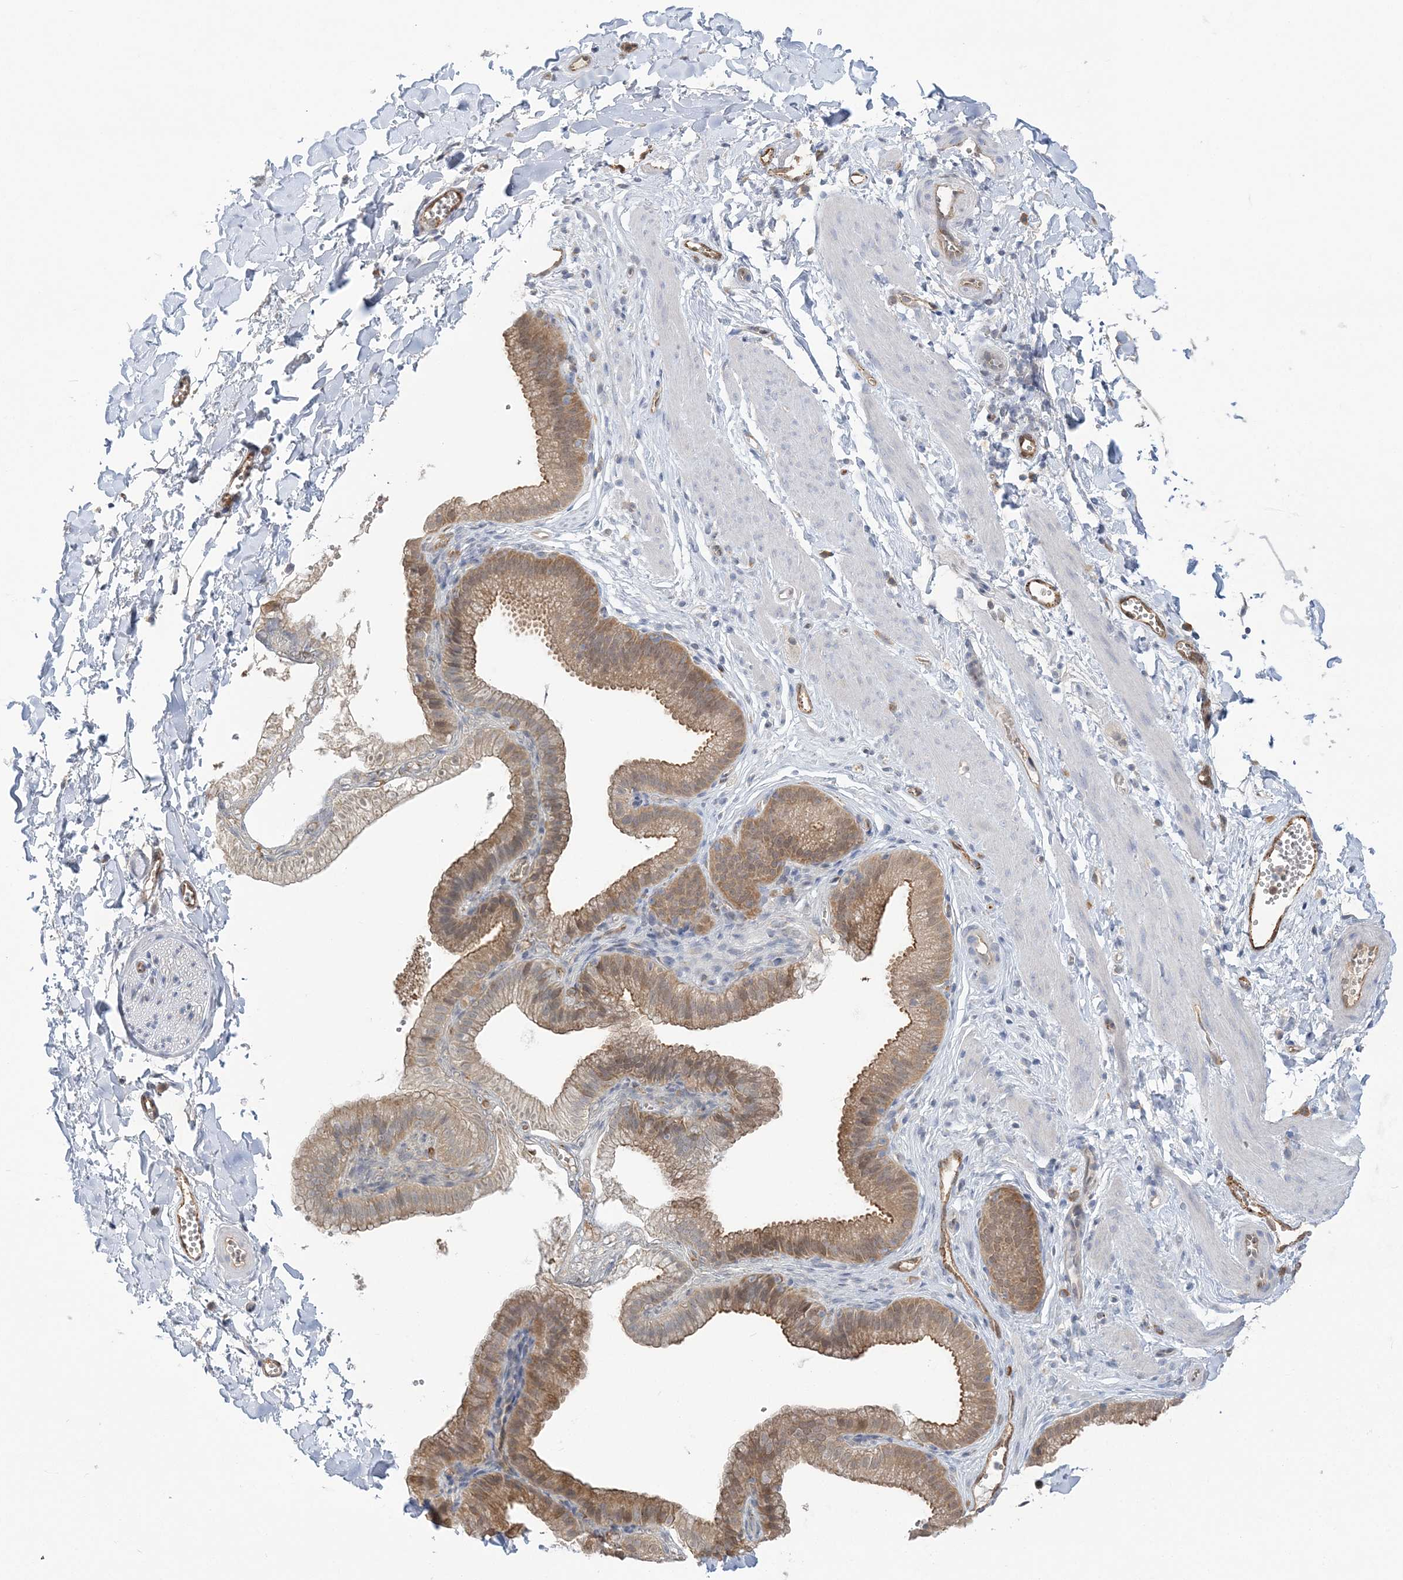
{"staining": {"intensity": "negative", "quantity": "none", "location": "none"}, "tissue": "adipose tissue", "cell_type": "Adipocytes", "image_type": "normal", "snomed": [{"axis": "morphology", "description": "Normal tissue, NOS"}, {"axis": "topography", "description": "Gallbladder"}, {"axis": "topography", "description": "Peripheral nerve tissue"}], "caption": "This is a histopathology image of immunohistochemistry (IHC) staining of benign adipose tissue, which shows no positivity in adipocytes.", "gene": "INPP1", "patient": {"sex": "male", "age": 38}}